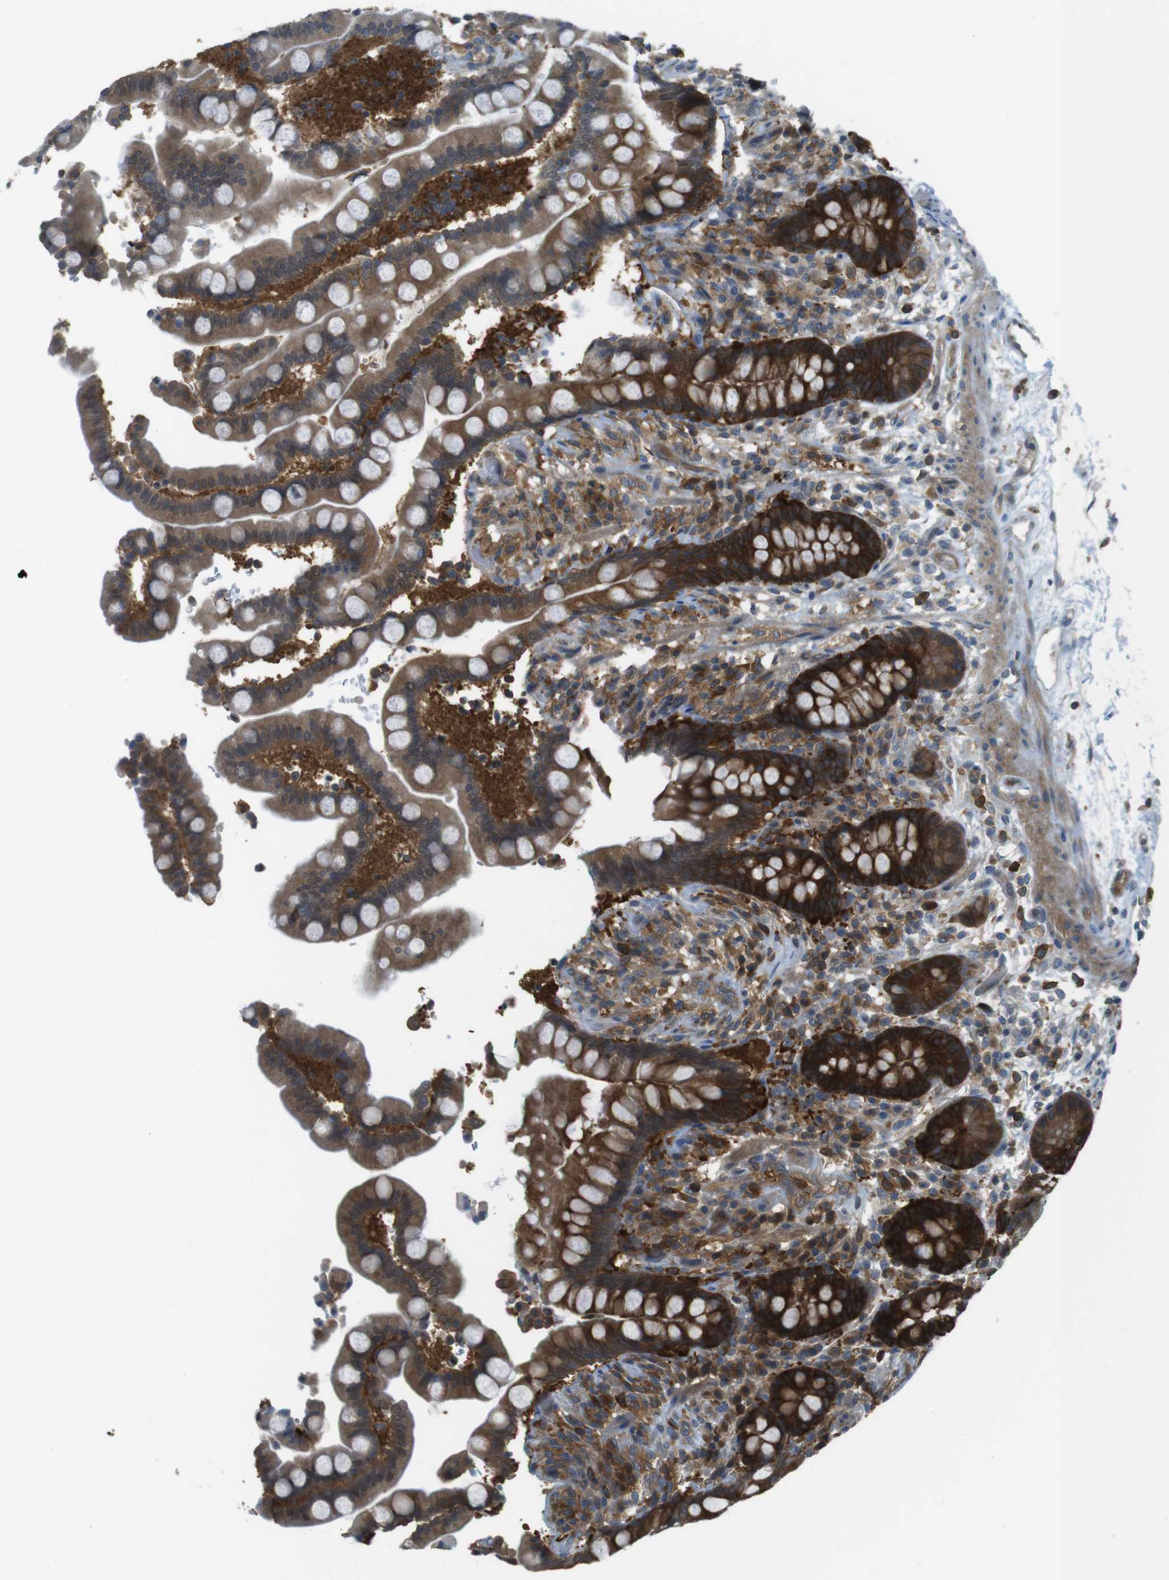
{"staining": {"intensity": "moderate", "quantity": ">75%", "location": "cytoplasmic/membranous"}, "tissue": "colon", "cell_type": "Endothelial cells", "image_type": "normal", "snomed": [{"axis": "morphology", "description": "Normal tissue, NOS"}, {"axis": "topography", "description": "Colon"}], "caption": "Colon stained for a protein exhibits moderate cytoplasmic/membranous positivity in endothelial cells. The staining was performed using DAB, with brown indicating positive protein expression. Nuclei are stained blue with hematoxylin.", "gene": "MTHFD1L", "patient": {"sex": "male", "age": 73}}